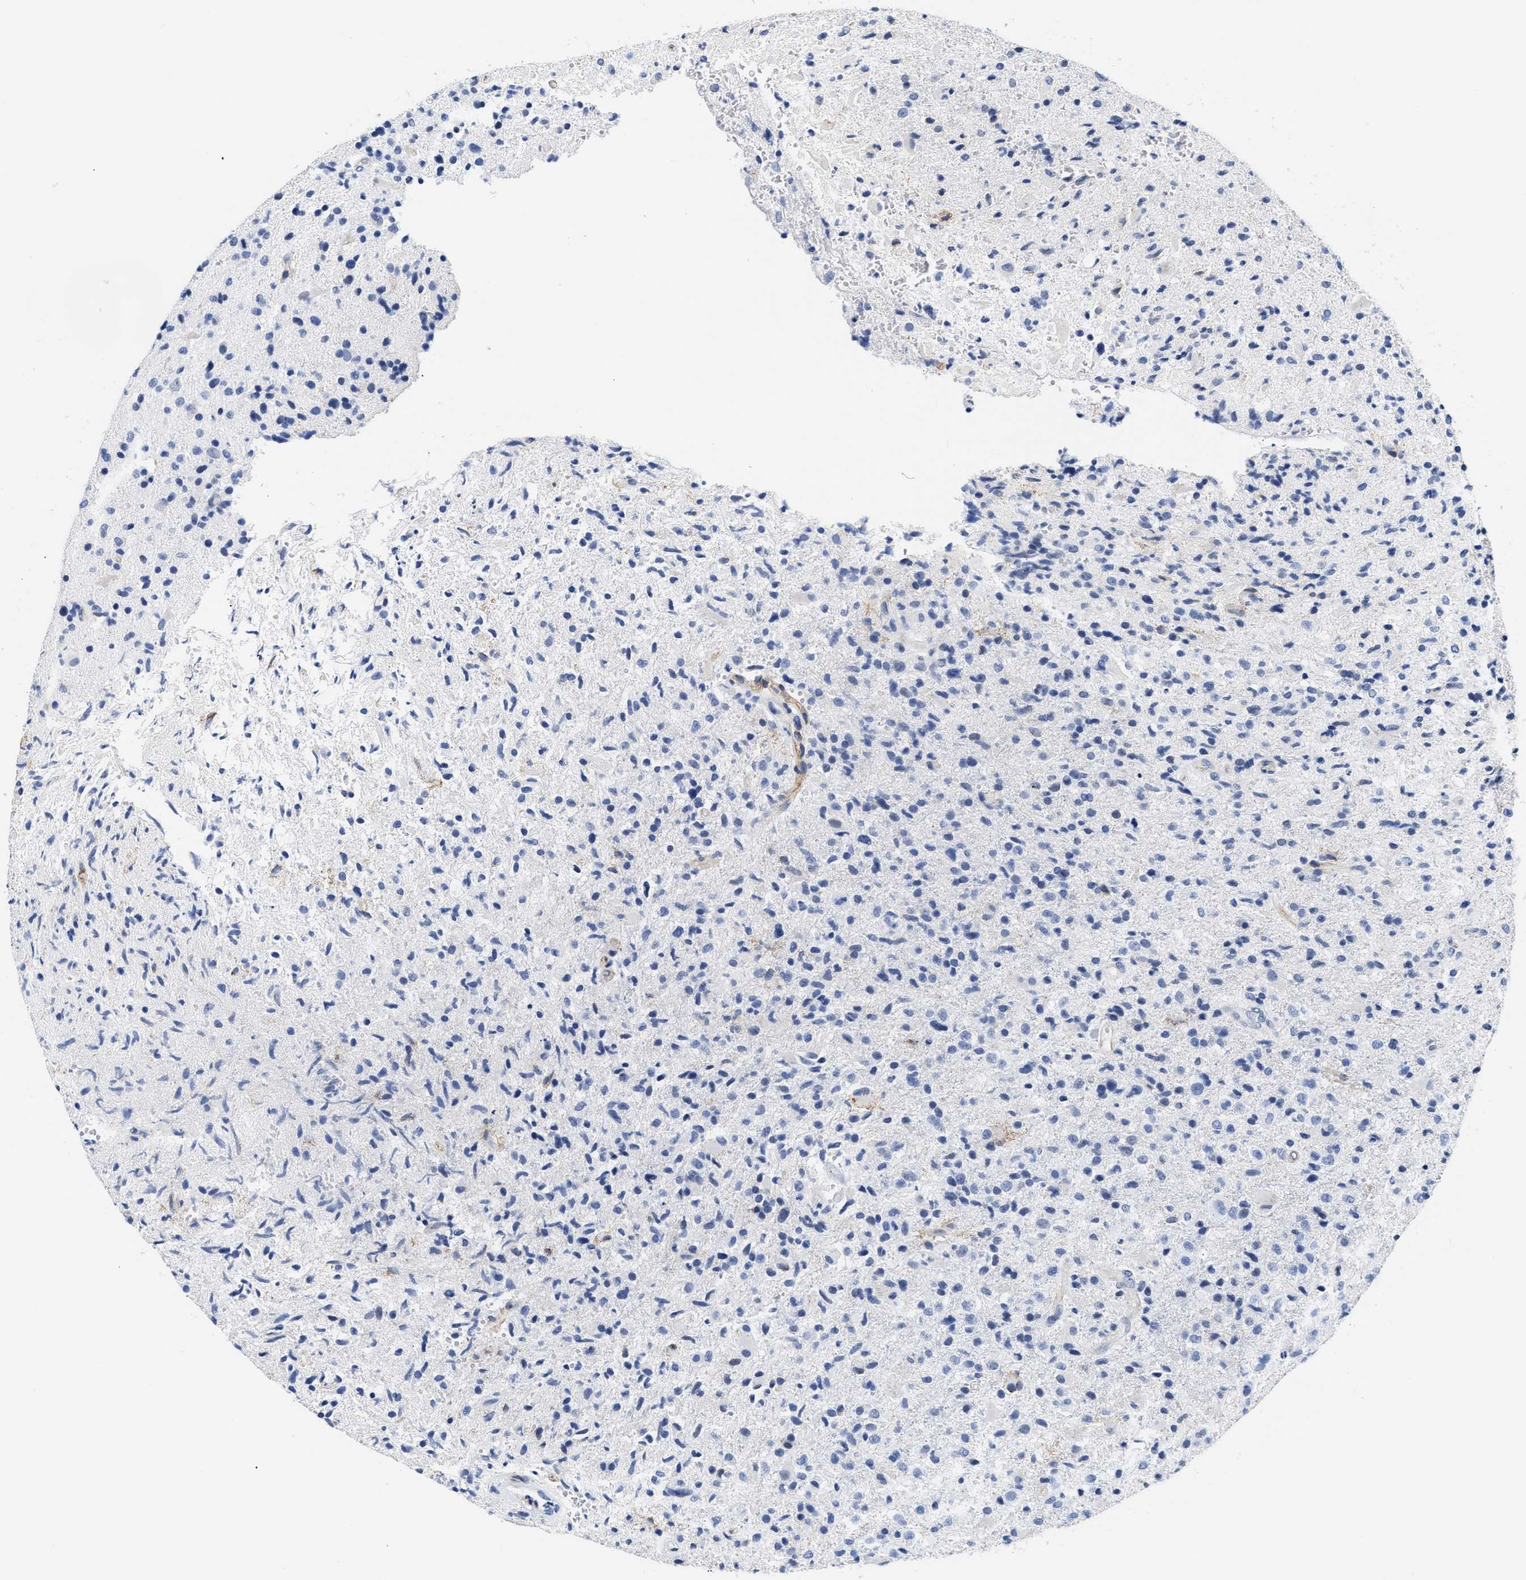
{"staining": {"intensity": "negative", "quantity": "none", "location": "none"}, "tissue": "glioma", "cell_type": "Tumor cells", "image_type": "cancer", "snomed": [{"axis": "morphology", "description": "Glioma, malignant, High grade"}, {"axis": "topography", "description": "Brain"}], "caption": "Immunohistochemistry of glioma displays no staining in tumor cells. Nuclei are stained in blue.", "gene": "TRIM29", "patient": {"sex": "male", "age": 72}}